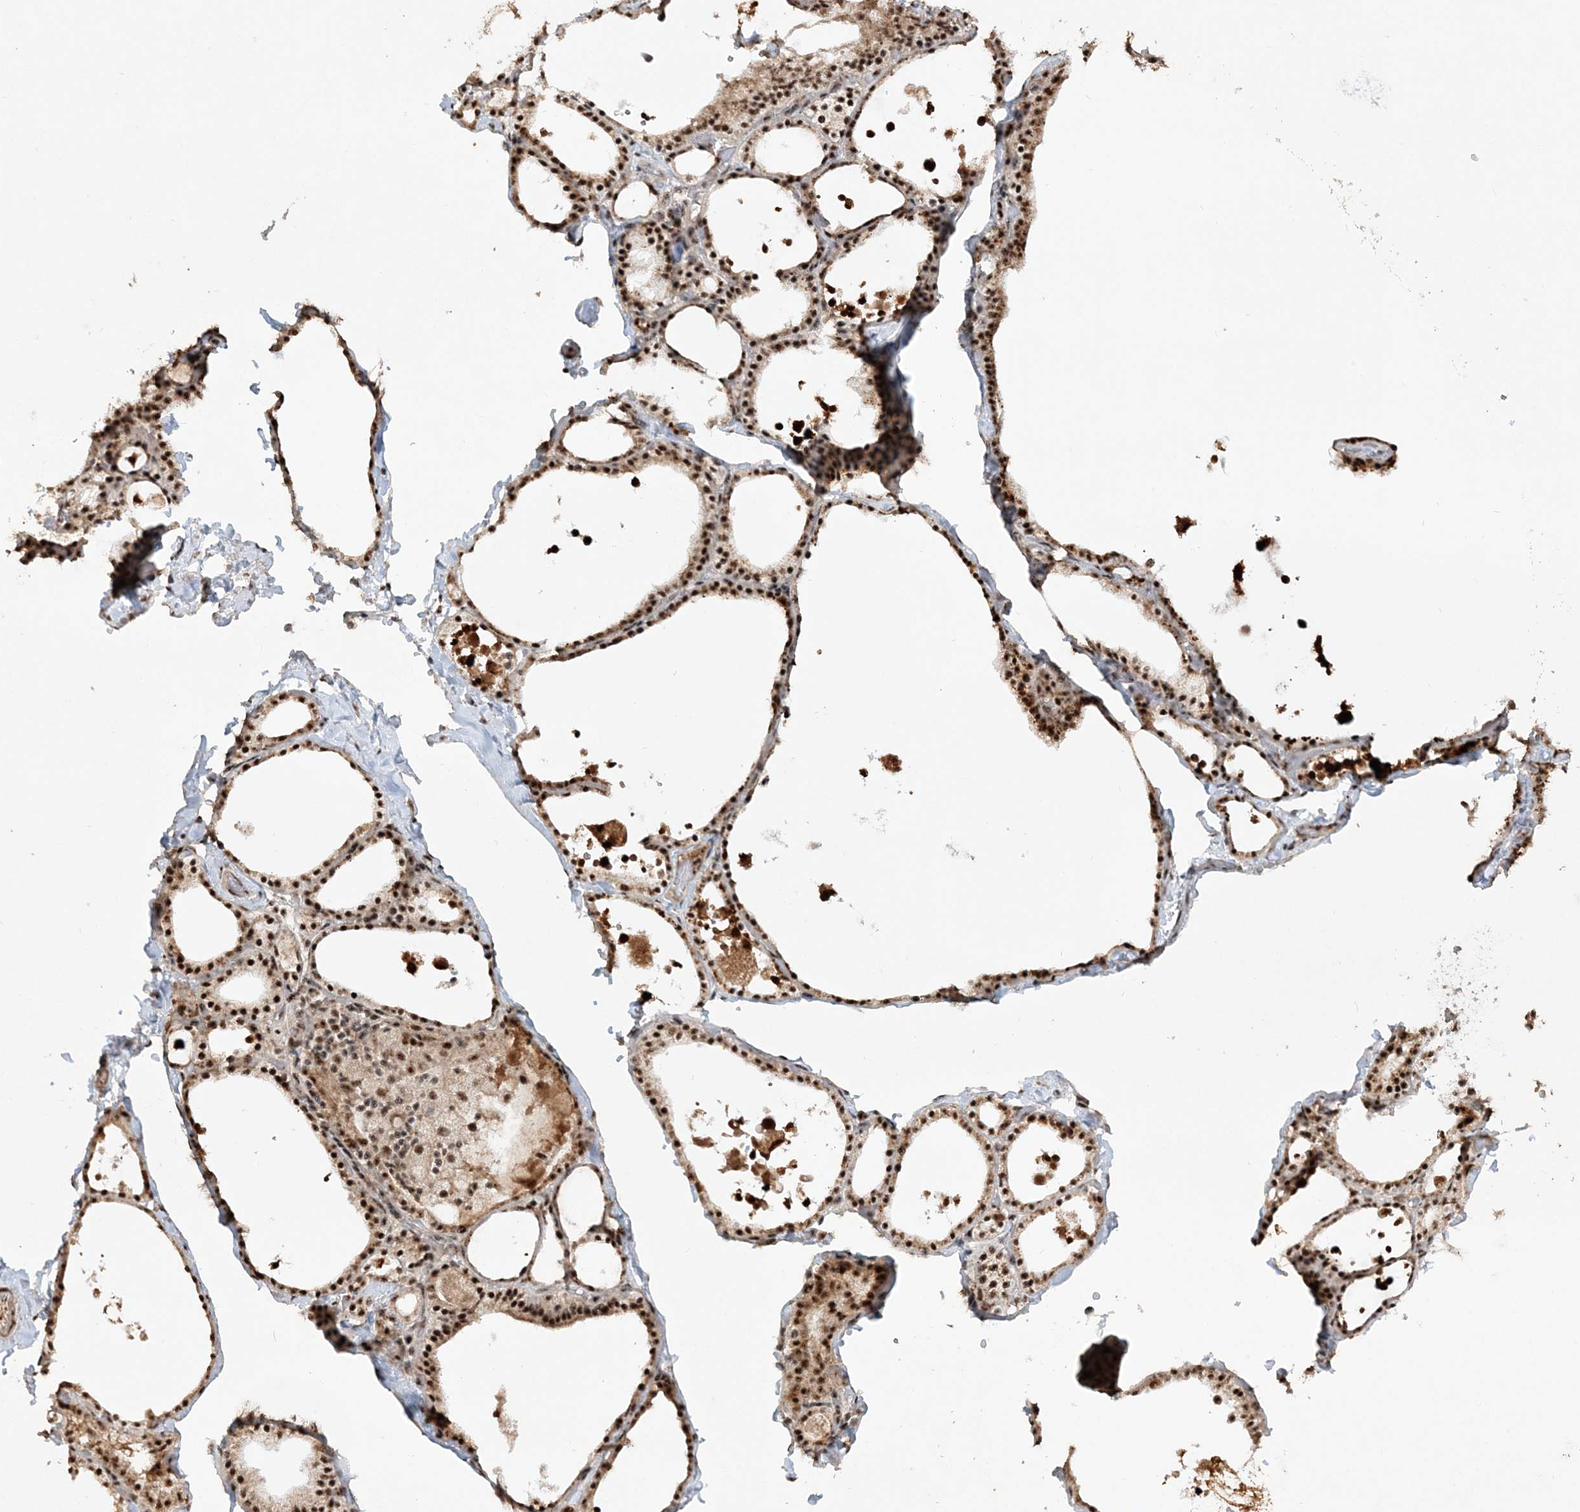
{"staining": {"intensity": "strong", "quantity": ">75%", "location": "nuclear"}, "tissue": "thyroid gland", "cell_type": "Glandular cells", "image_type": "normal", "snomed": [{"axis": "morphology", "description": "Normal tissue, NOS"}, {"axis": "topography", "description": "Thyroid gland"}], "caption": "Immunohistochemistry (DAB) staining of benign human thyroid gland shows strong nuclear protein positivity in about >75% of glandular cells.", "gene": "POLR3B", "patient": {"sex": "male", "age": 56}}